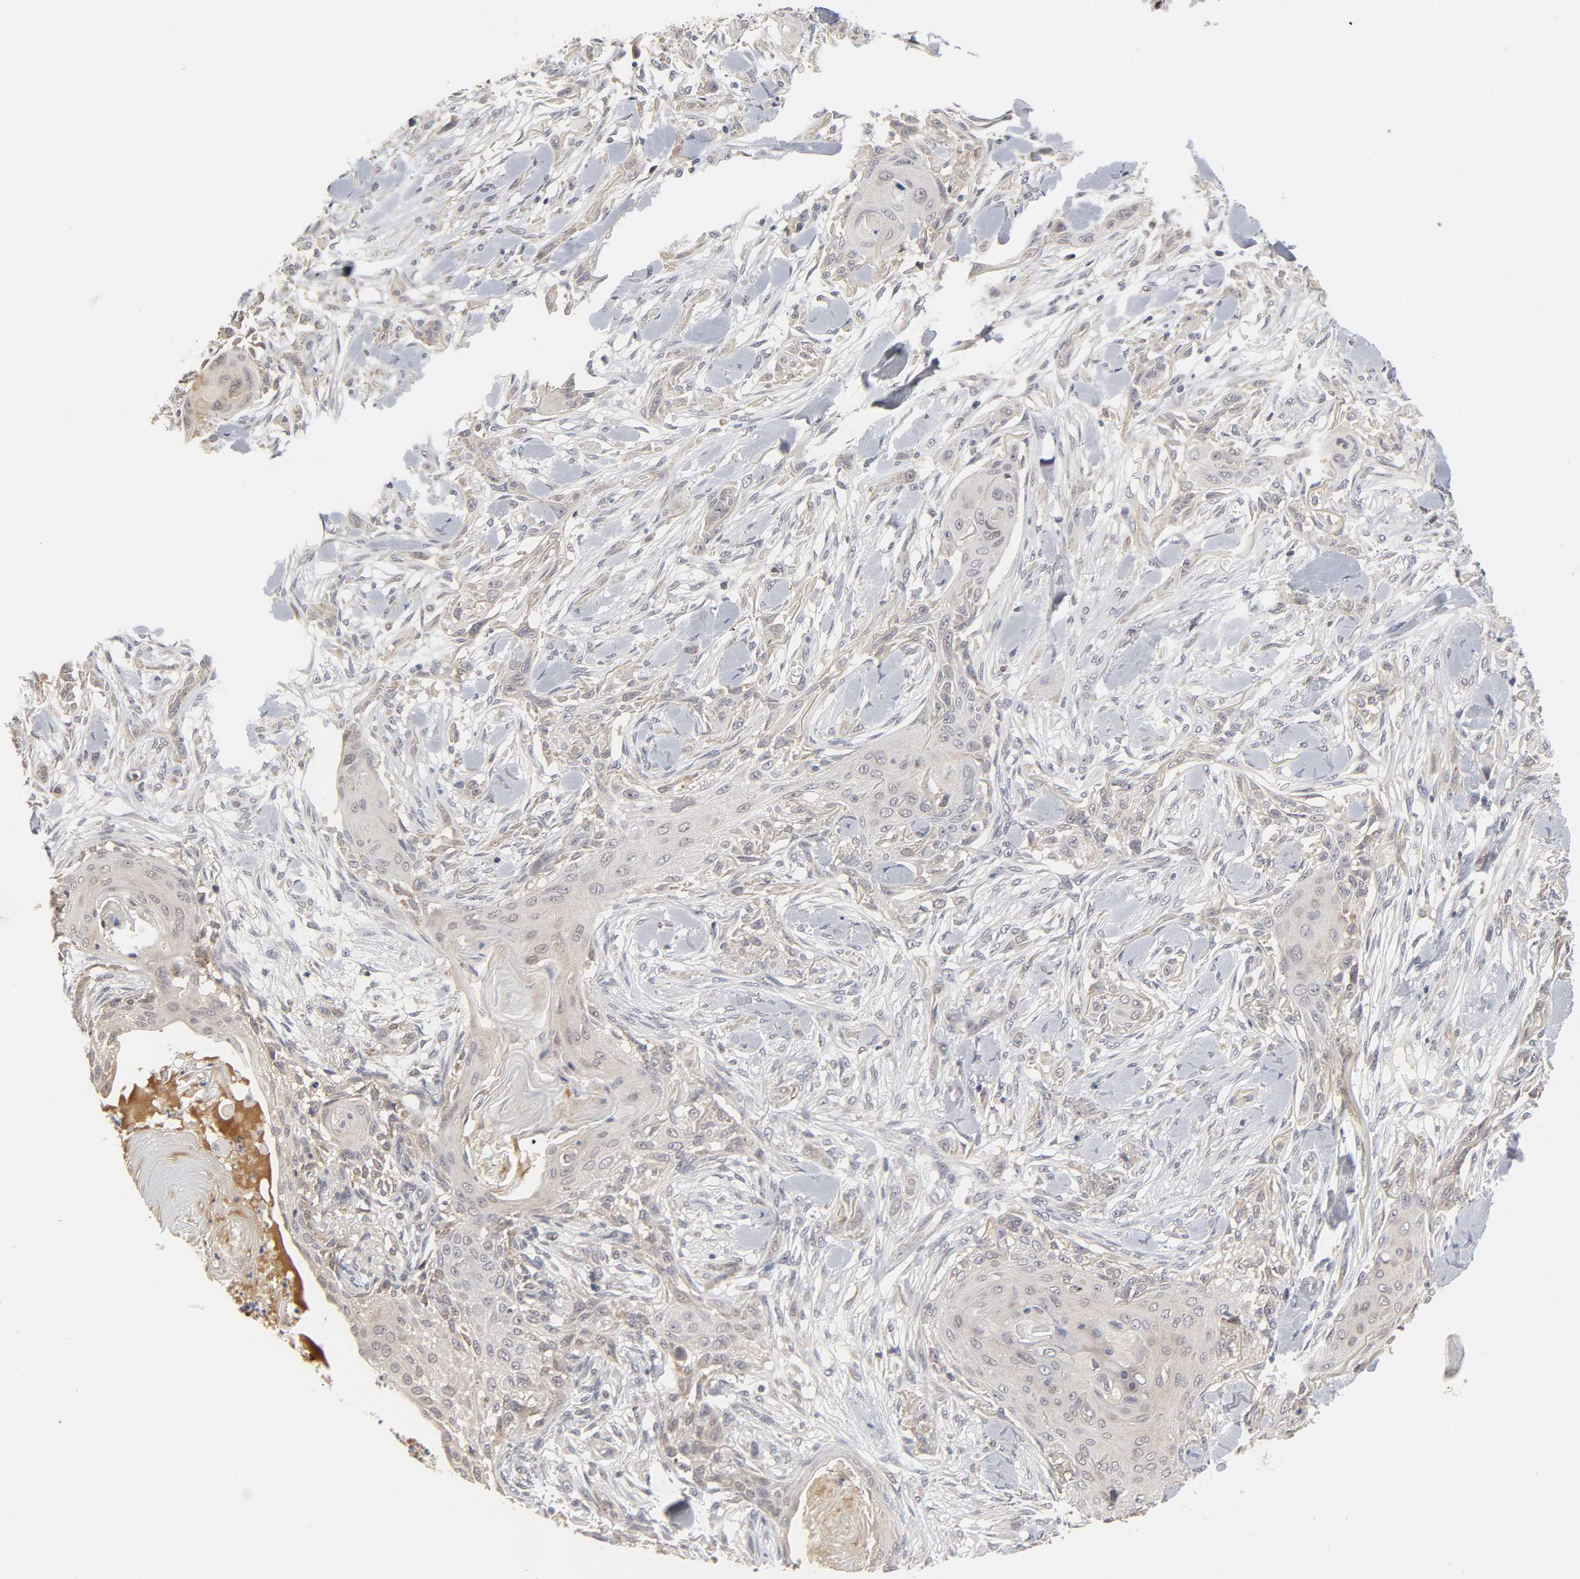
{"staining": {"intensity": "weak", "quantity": ">75%", "location": "cytoplasmic/membranous"}, "tissue": "skin cancer", "cell_type": "Tumor cells", "image_type": "cancer", "snomed": [{"axis": "morphology", "description": "Squamous cell carcinoma, NOS"}, {"axis": "topography", "description": "Skin"}], "caption": "Immunohistochemical staining of skin cancer (squamous cell carcinoma) reveals low levels of weak cytoplasmic/membranous staining in about >75% of tumor cells.", "gene": "GSTZ1", "patient": {"sex": "female", "age": 59}}